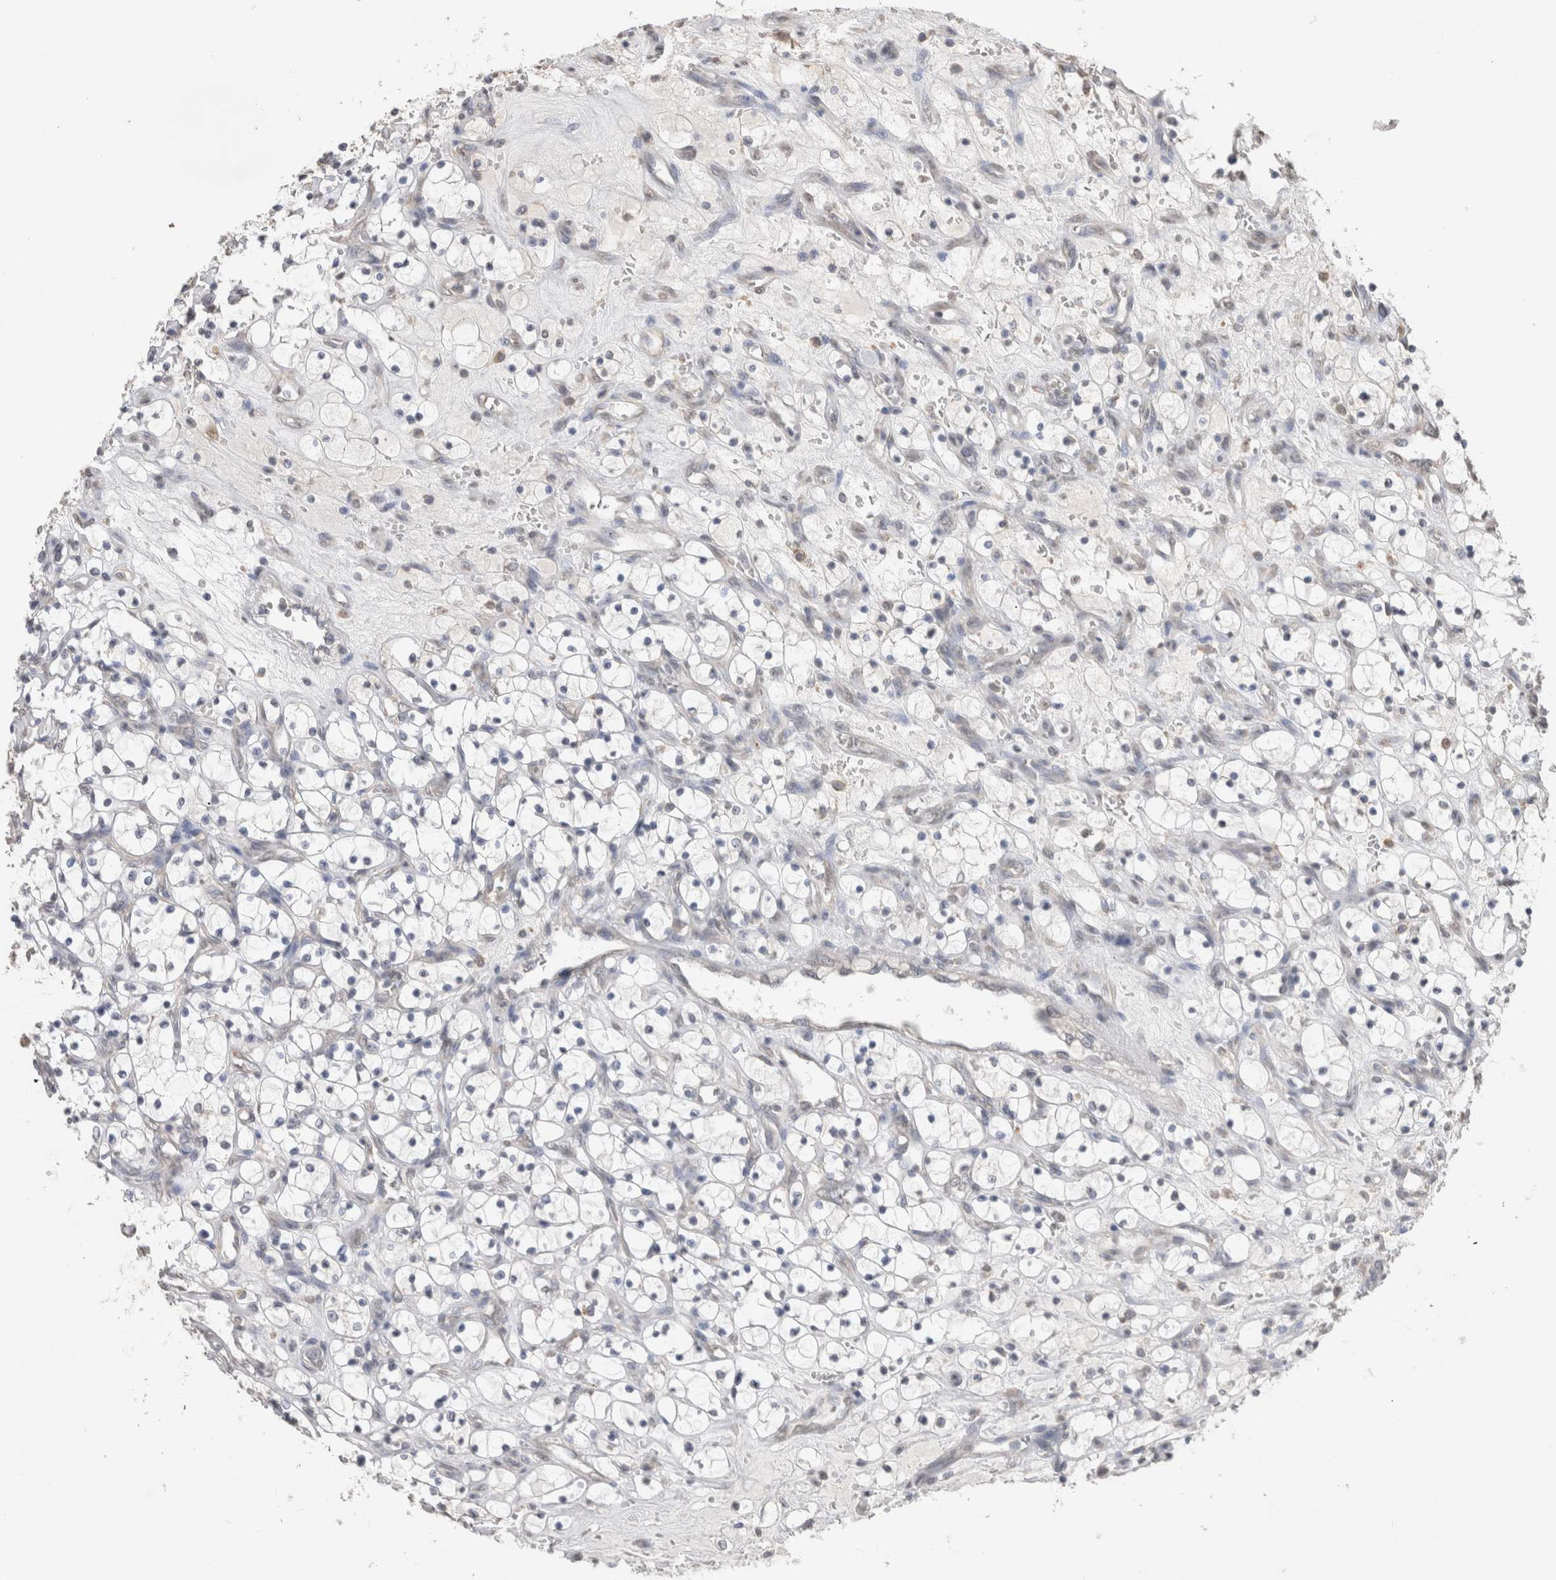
{"staining": {"intensity": "negative", "quantity": "none", "location": "none"}, "tissue": "renal cancer", "cell_type": "Tumor cells", "image_type": "cancer", "snomed": [{"axis": "morphology", "description": "Adenocarcinoma, NOS"}, {"axis": "topography", "description": "Kidney"}], "caption": "A high-resolution micrograph shows immunohistochemistry (IHC) staining of adenocarcinoma (renal), which demonstrates no significant positivity in tumor cells.", "gene": "NOMO1", "patient": {"sex": "female", "age": 69}}